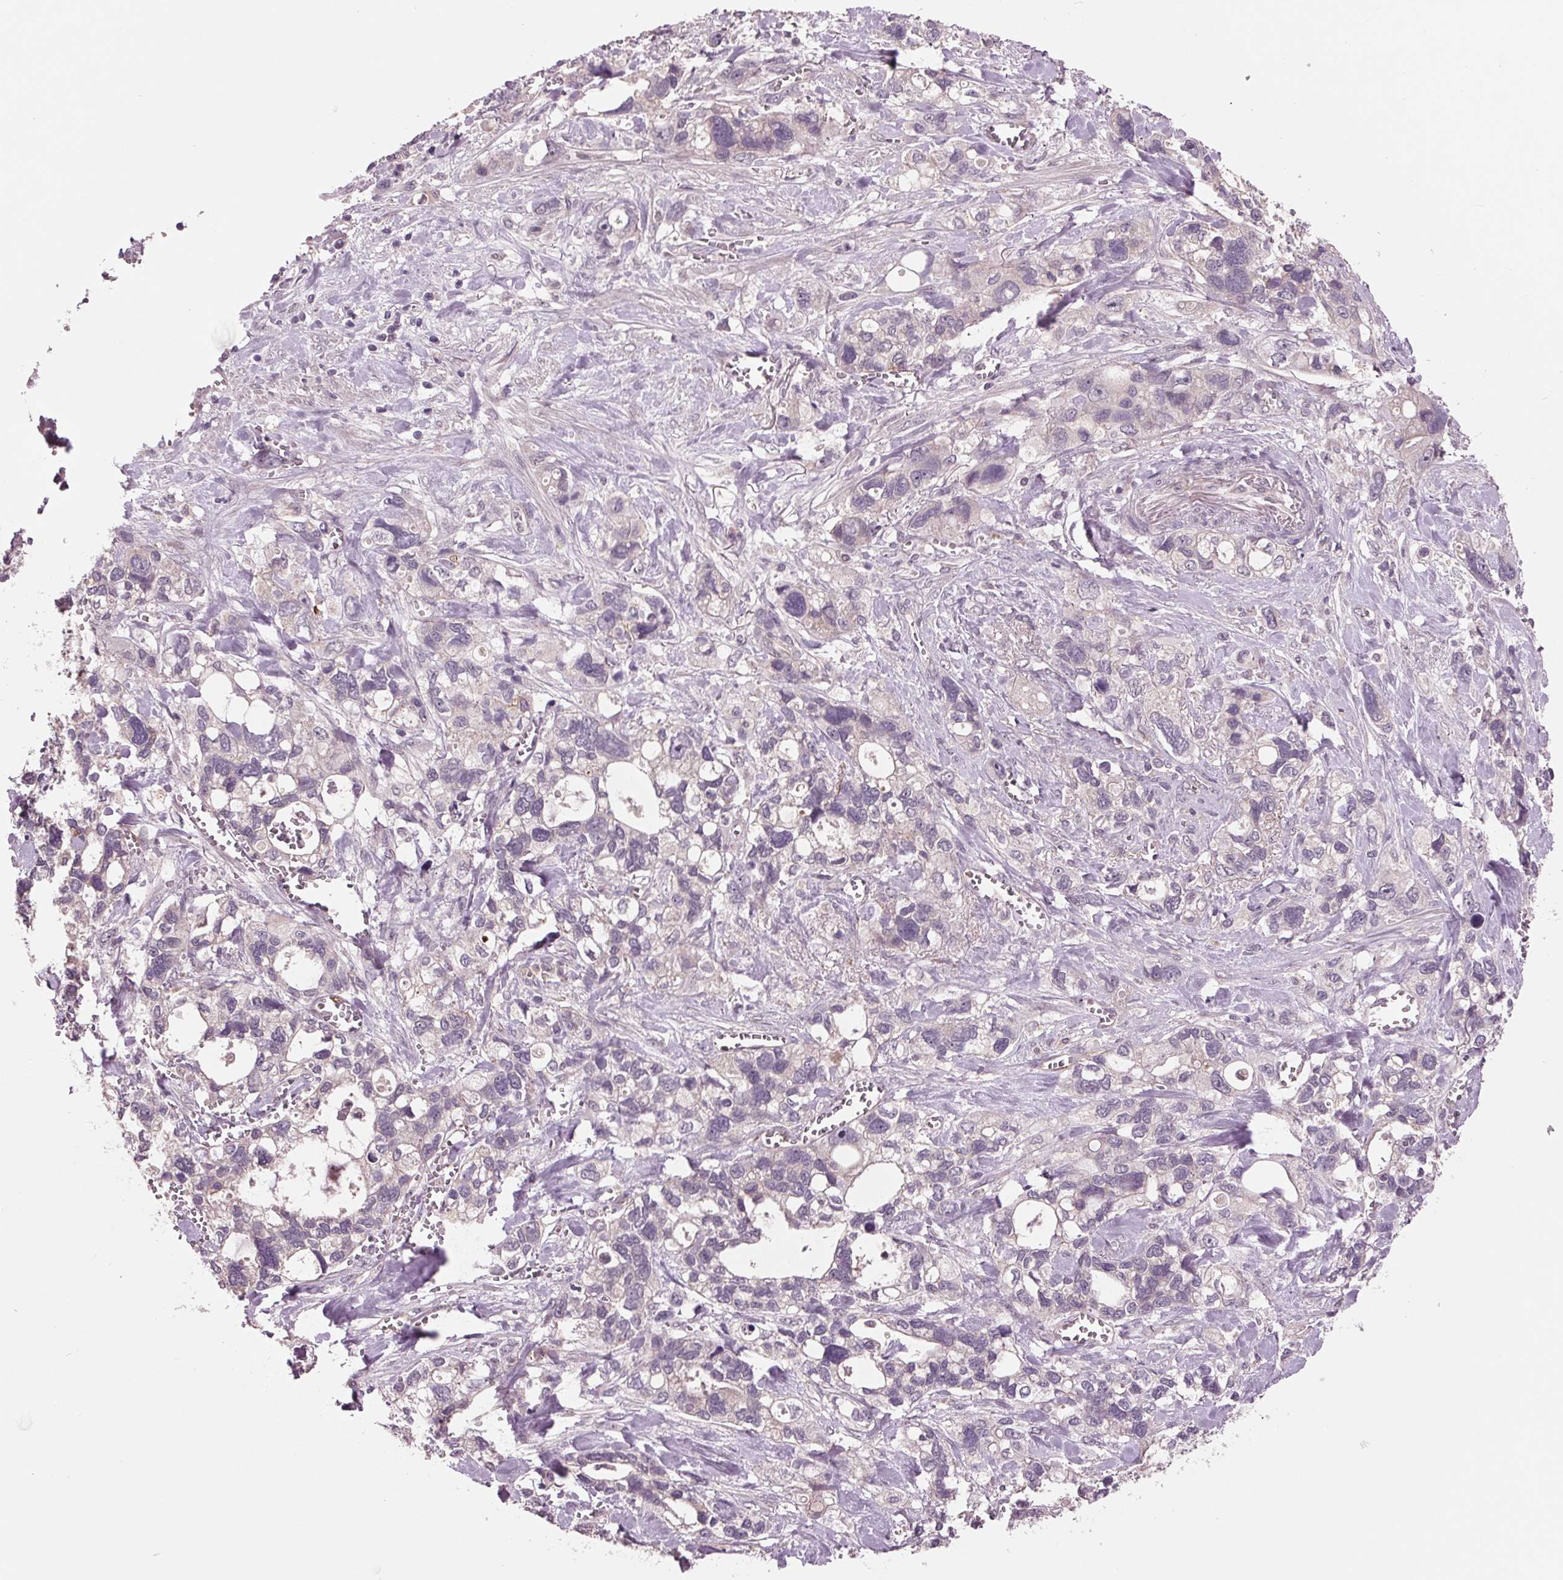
{"staining": {"intensity": "negative", "quantity": "none", "location": "none"}, "tissue": "stomach cancer", "cell_type": "Tumor cells", "image_type": "cancer", "snomed": [{"axis": "morphology", "description": "Adenocarcinoma, NOS"}, {"axis": "topography", "description": "Stomach, upper"}], "caption": "This histopathology image is of stomach cancer (adenocarcinoma) stained with immunohistochemistry to label a protein in brown with the nuclei are counter-stained blue. There is no staining in tumor cells.", "gene": "MAPK8", "patient": {"sex": "female", "age": 81}}